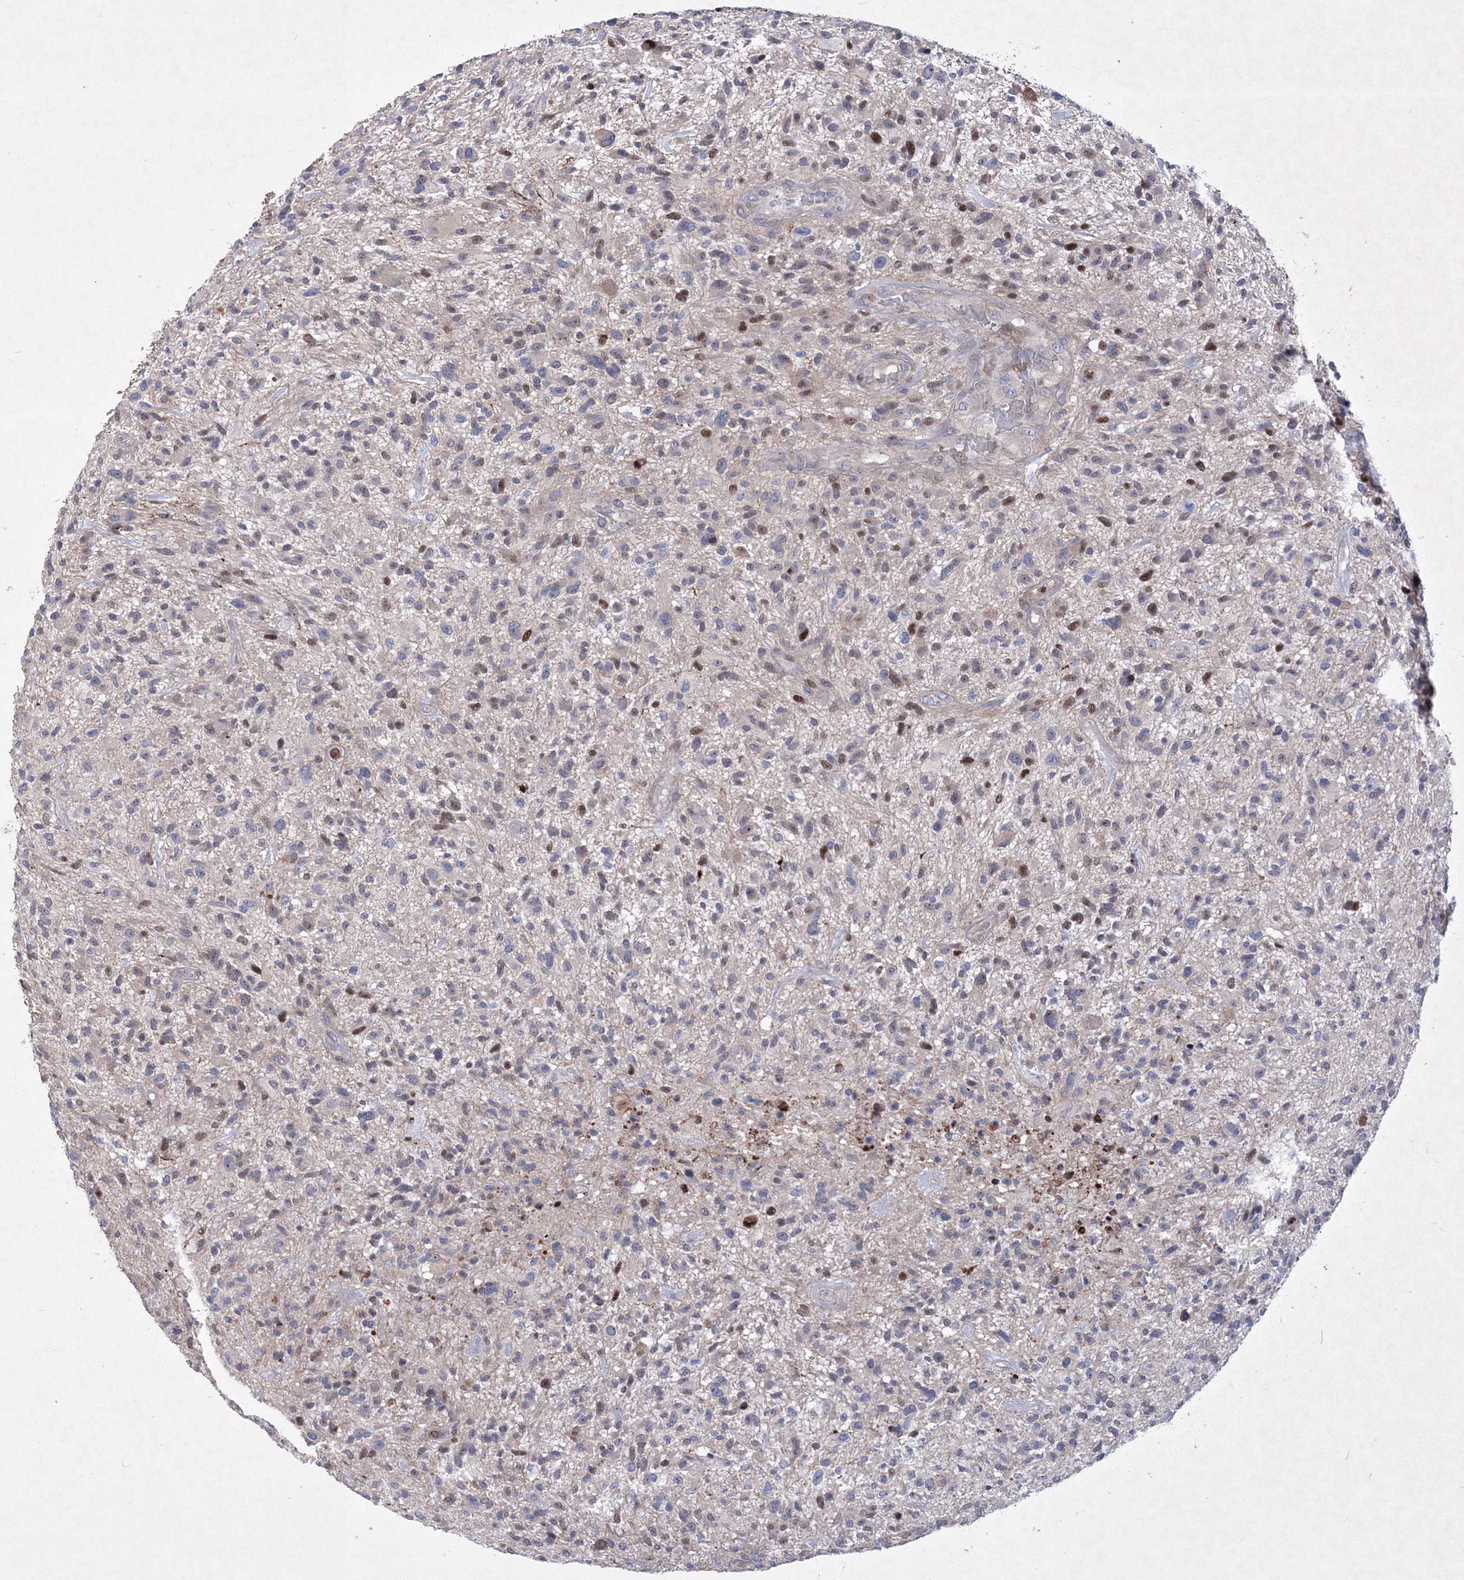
{"staining": {"intensity": "negative", "quantity": "none", "location": "none"}, "tissue": "glioma", "cell_type": "Tumor cells", "image_type": "cancer", "snomed": [{"axis": "morphology", "description": "Glioma, malignant, High grade"}, {"axis": "topography", "description": "Brain"}], "caption": "Glioma was stained to show a protein in brown. There is no significant expression in tumor cells. (Immunohistochemistry (ihc), brightfield microscopy, high magnification).", "gene": "RNPEPL1", "patient": {"sex": "male", "age": 47}}